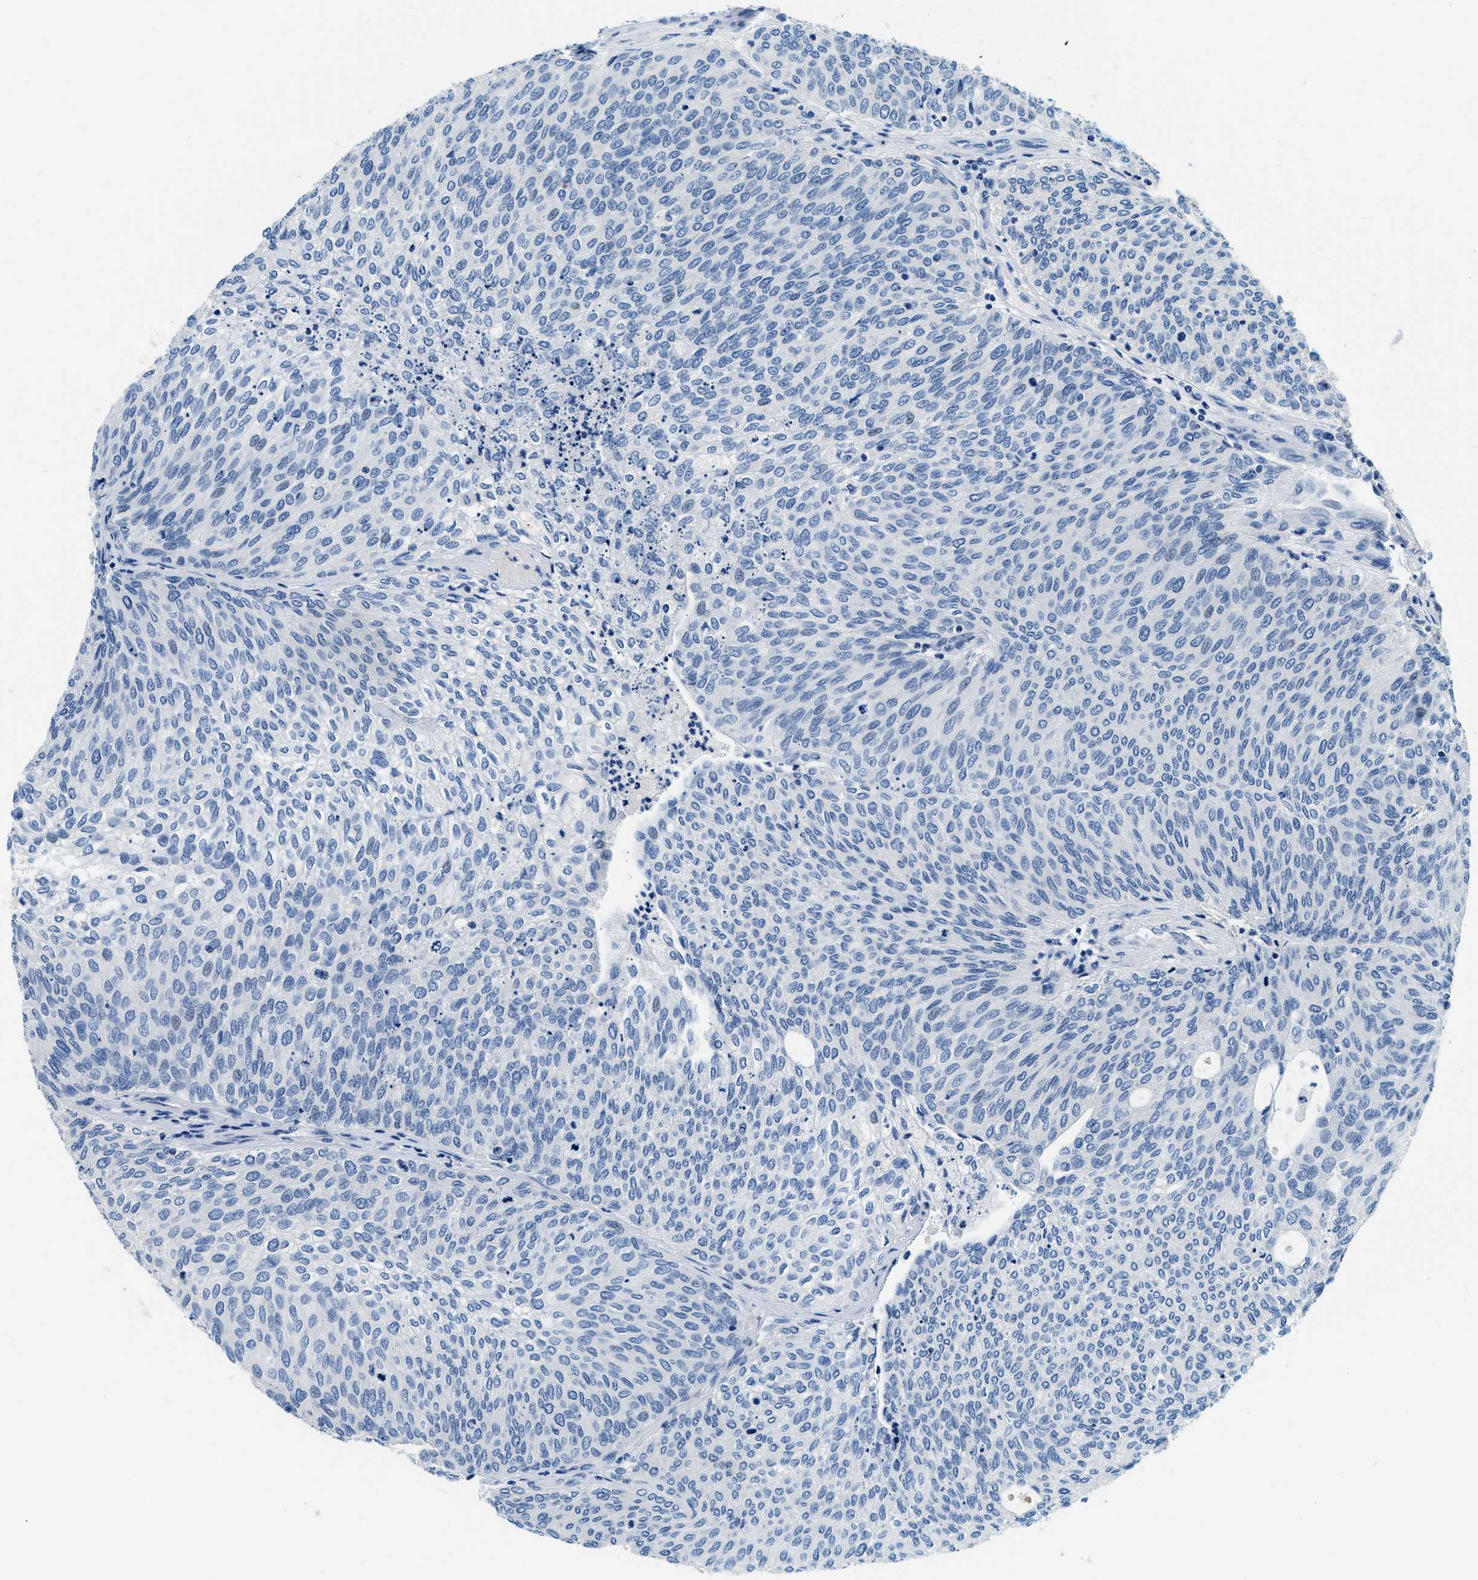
{"staining": {"intensity": "negative", "quantity": "none", "location": "none"}, "tissue": "urothelial cancer", "cell_type": "Tumor cells", "image_type": "cancer", "snomed": [{"axis": "morphology", "description": "Urothelial carcinoma, Low grade"}, {"axis": "topography", "description": "Urinary bladder"}], "caption": "Urothelial cancer was stained to show a protein in brown. There is no significant staining in tumor cells.", "gene": "ALDH3A2", "patient": {"sex": "female", "age": 79}}